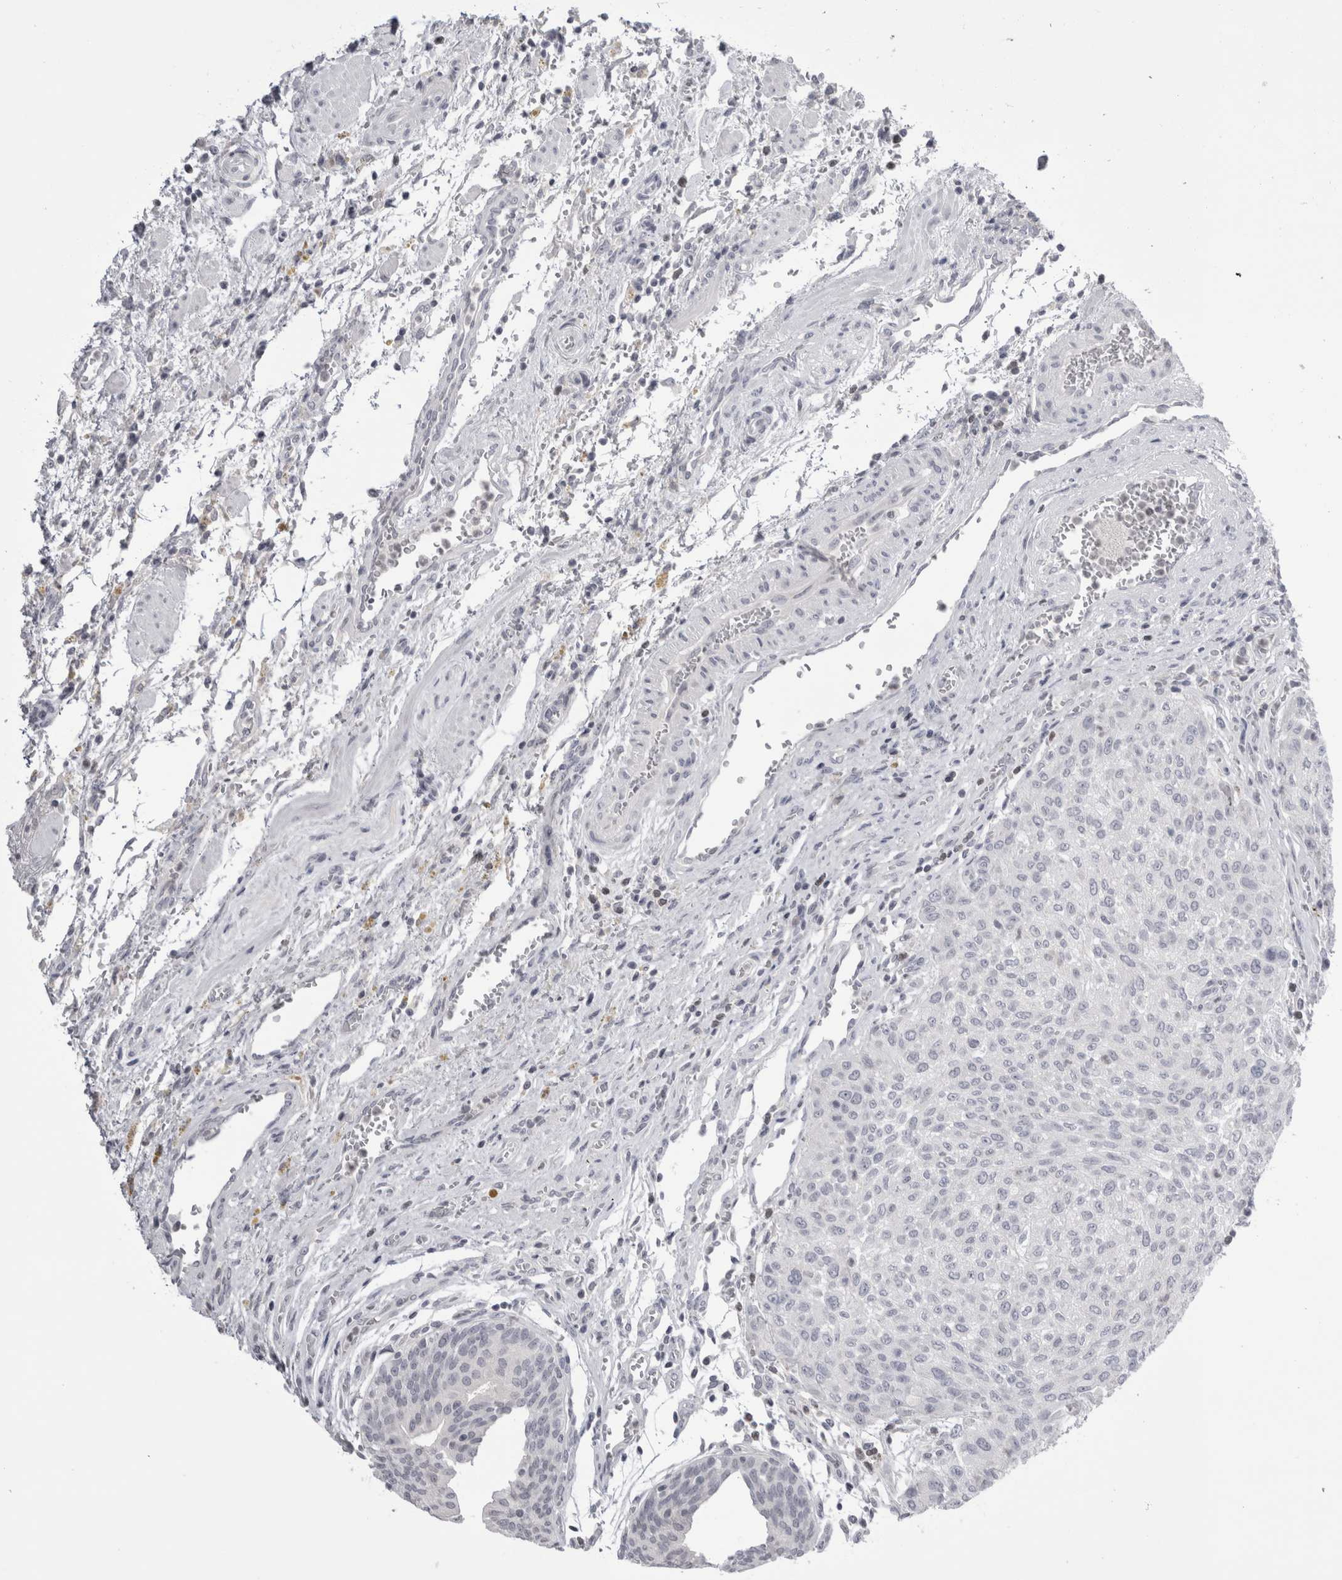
{"staining": {"intensity": "negative", "quantity": "none", "location": "none"}, "tissue": "urothelial cancer", "cell_type": "Tumor cells", "image_type": "cancer", "snomed": [{"axis": "morphology", "description": "Urothelial carcinoma, Low grade"}, {"axis": "morphology", "description": "Urothelial carcinoma, High grade"}, {"axis": "topography", "description": "Urinary bladder"}], "caption": "DAB (3,3'-diaminobenzidine) immunohistochemical staining of urothelial cancer exhibits no significant positivity in tumor cells. The staining is performed using DAB (3,3'-diaminobenzidine) brown chromogen with nuclei counter-stained in using hematoxylin.", "gene": "FNDC8", "patient": {"sex": "male", "age": 35}}